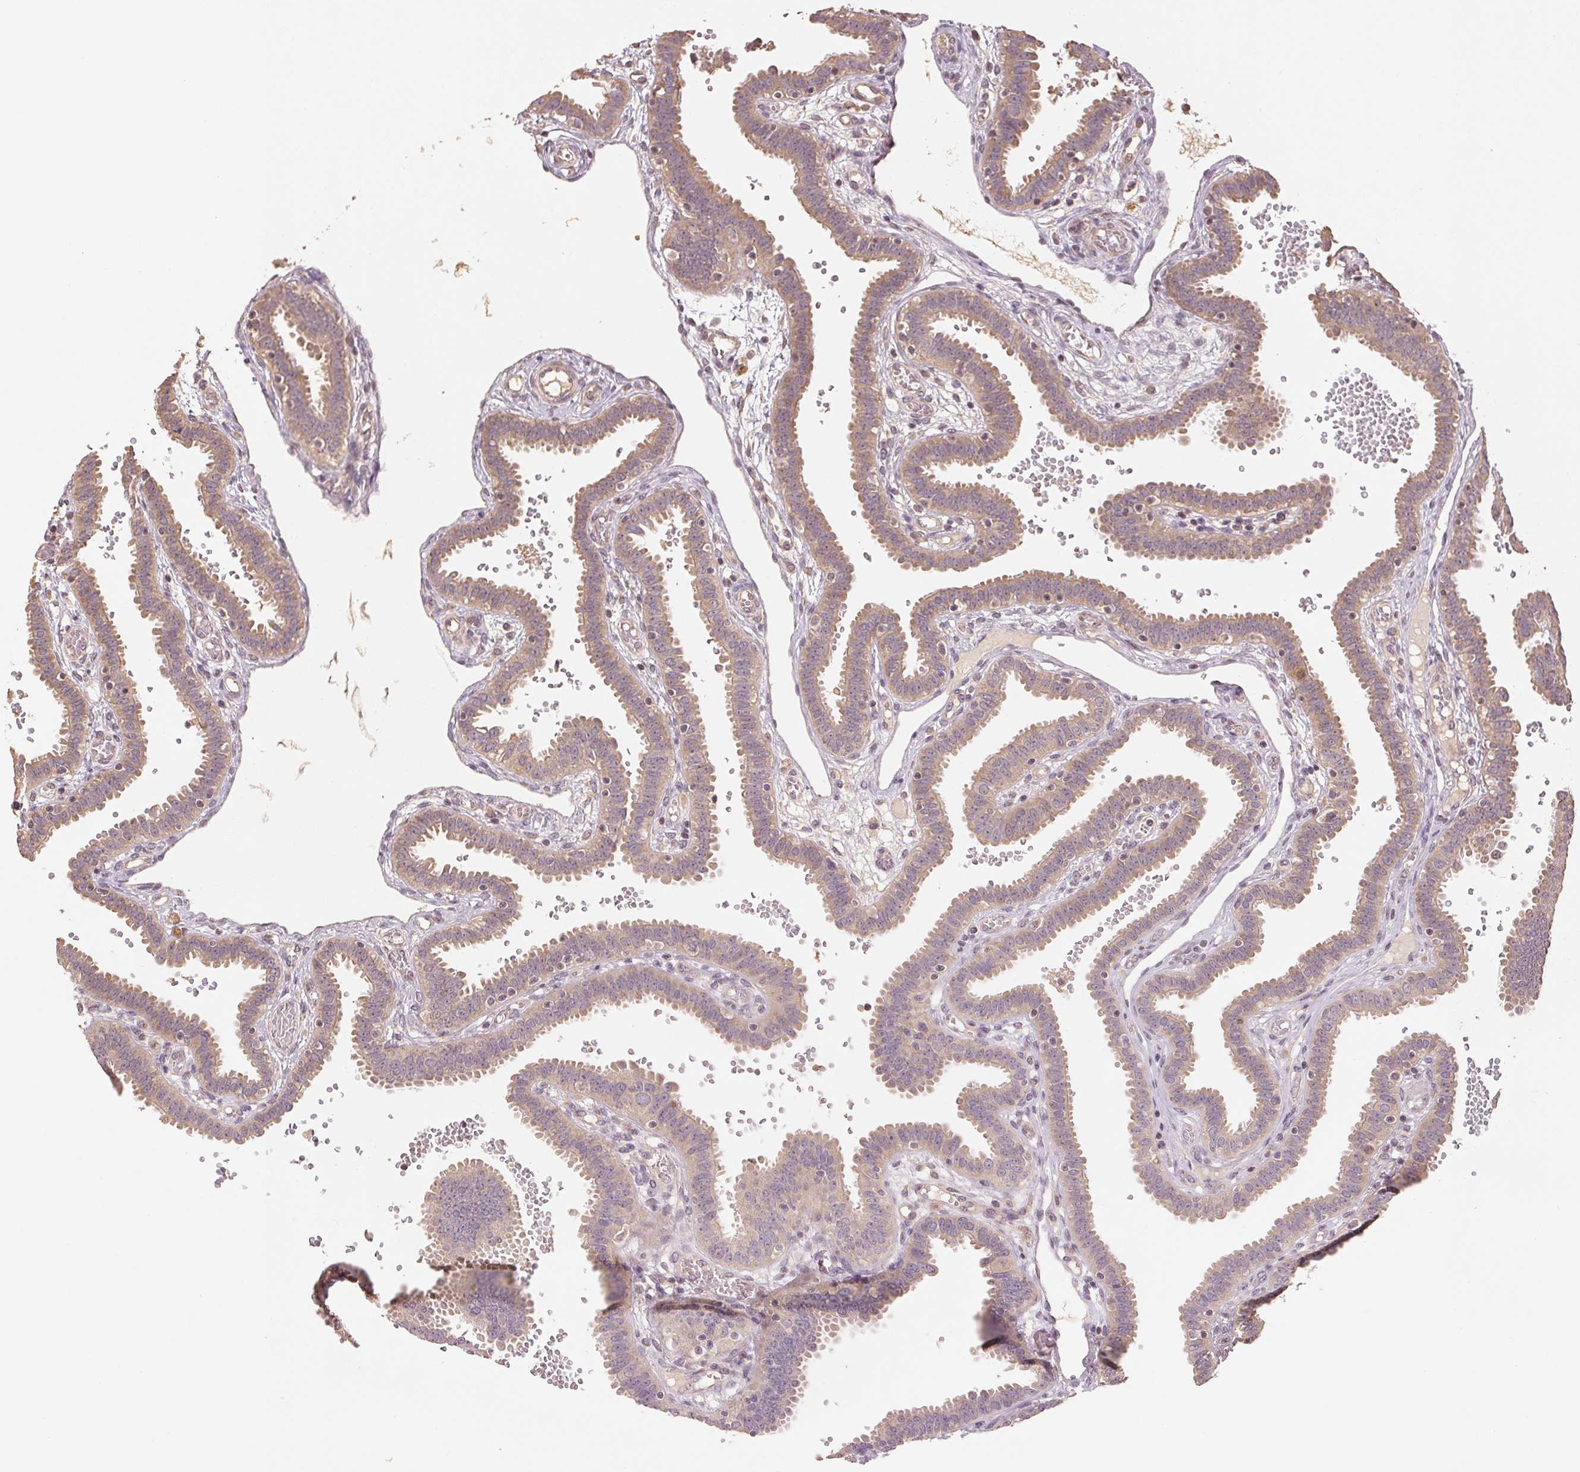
{"staining": {"intensity": "weak", "quantity": ">75%", "location": "cytoplasmic/membranous"}, "tissue": "fallopian tube", "cell_type": "Glandular cells", "image_type": "normal", "snomed": [{"axis": "morphology", "description": "Normal tissue, NOS"}, {"axis": "topography", "description": "Fallopian tube"}], "caption": "Protein expression analysis of benign human fallopian tube reveals weak cytoplasmic/membranous expression in about >75% of glandular cells. (DAB (3,3'-diaminobenzidine) IHC, brown staining for protein, blue staining for nuclei).", "gene": "COX14", "patient": {"sex": "female", "age": 37}}